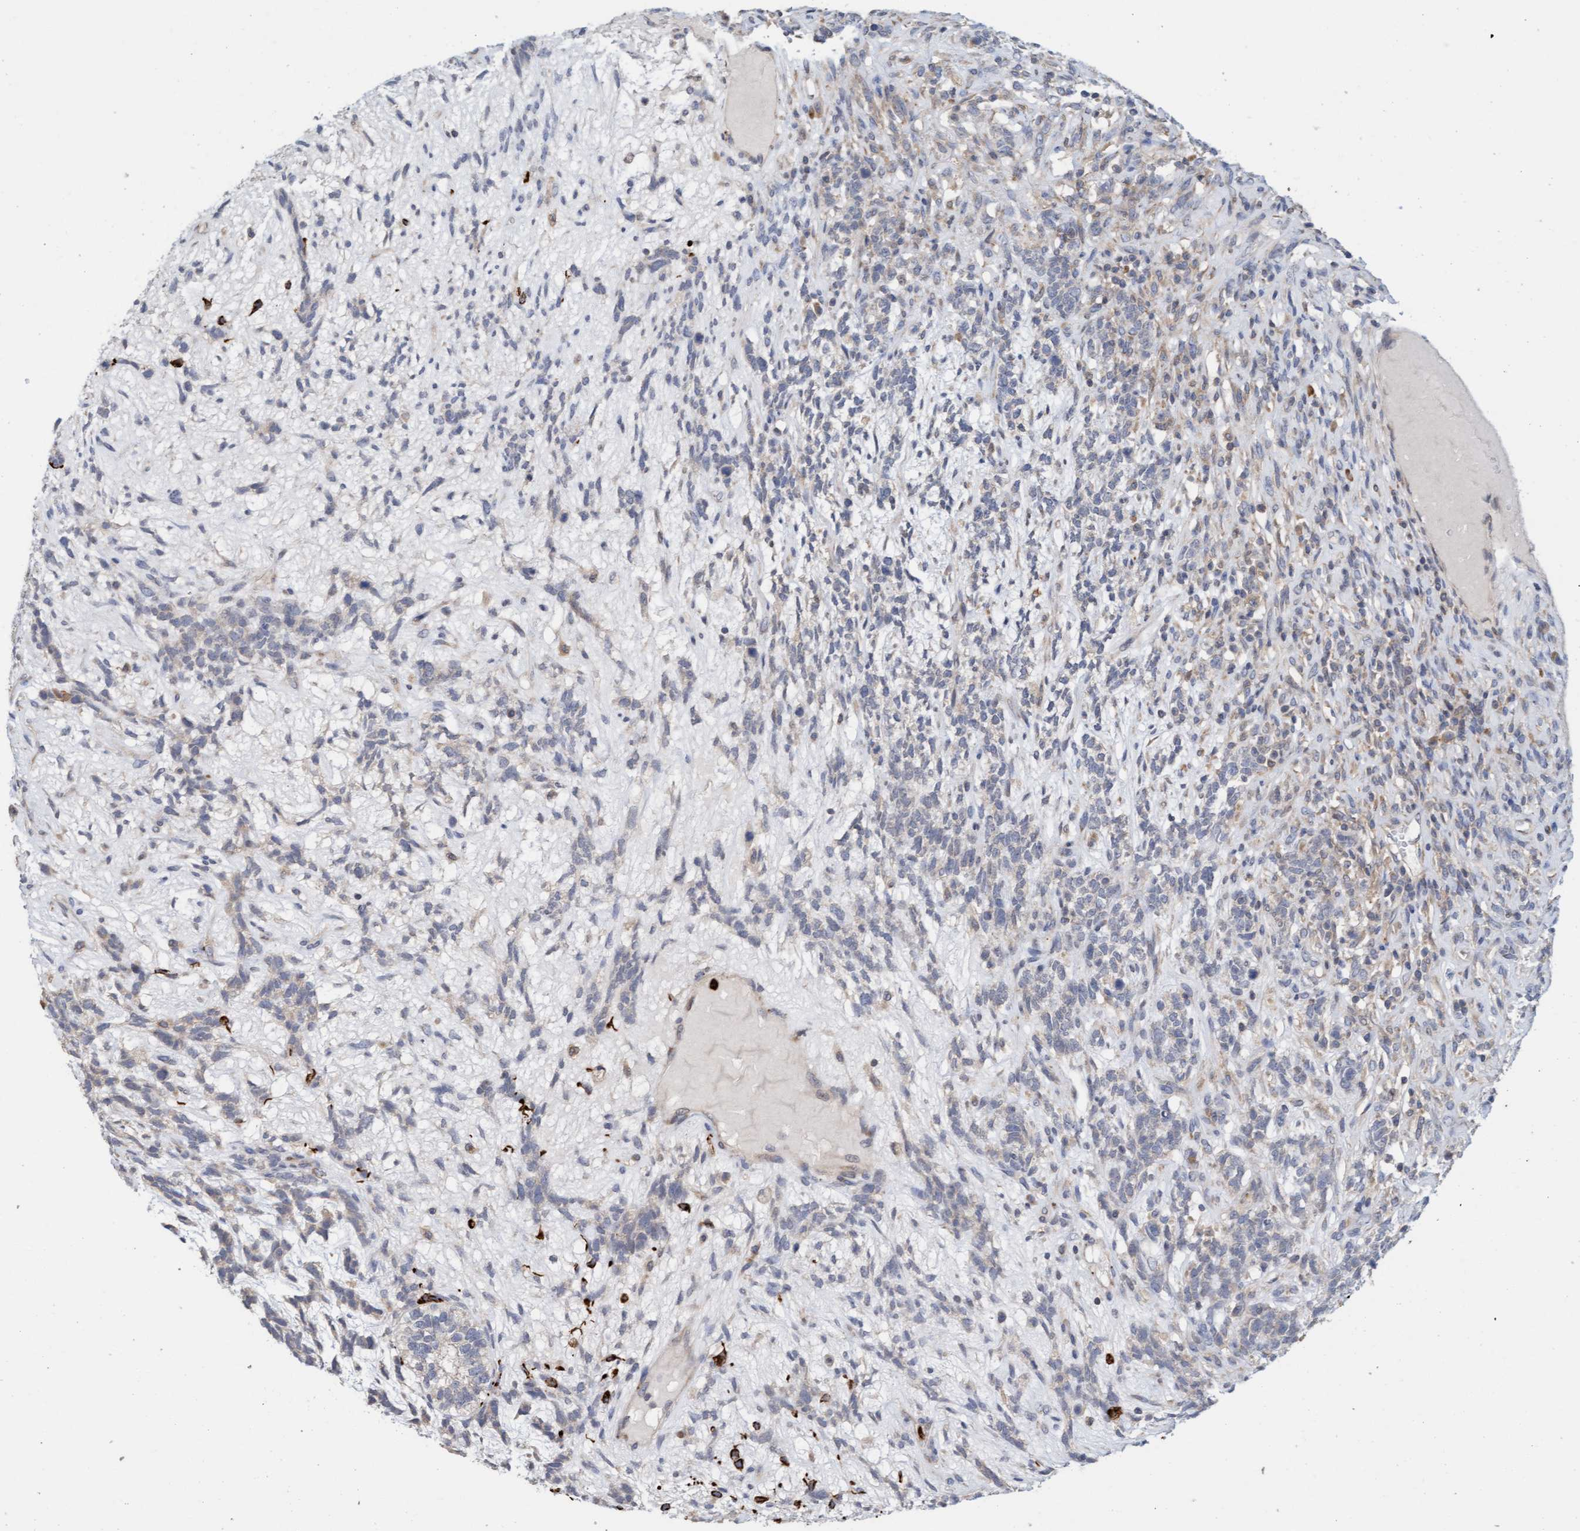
{"staining": {"intensity": "negative", "quantity": "none", "location": "none"}, "tissue": "testis cancer", "cell_type": "Tumor cells", "image_type": "cancer", "snomed": [{"axis": "morphology", "description": "Seminoma, NOS"}, {"axis": "topography", "description": "Testis"}], "caption": "Histopathology image shows no protein staining in tumor cells of testis cancer tissue. (DAB immunohistochemistry (IHC), high magnification).", "gene": "MMP8", "patient": {"sex": "male", "age": 28}}